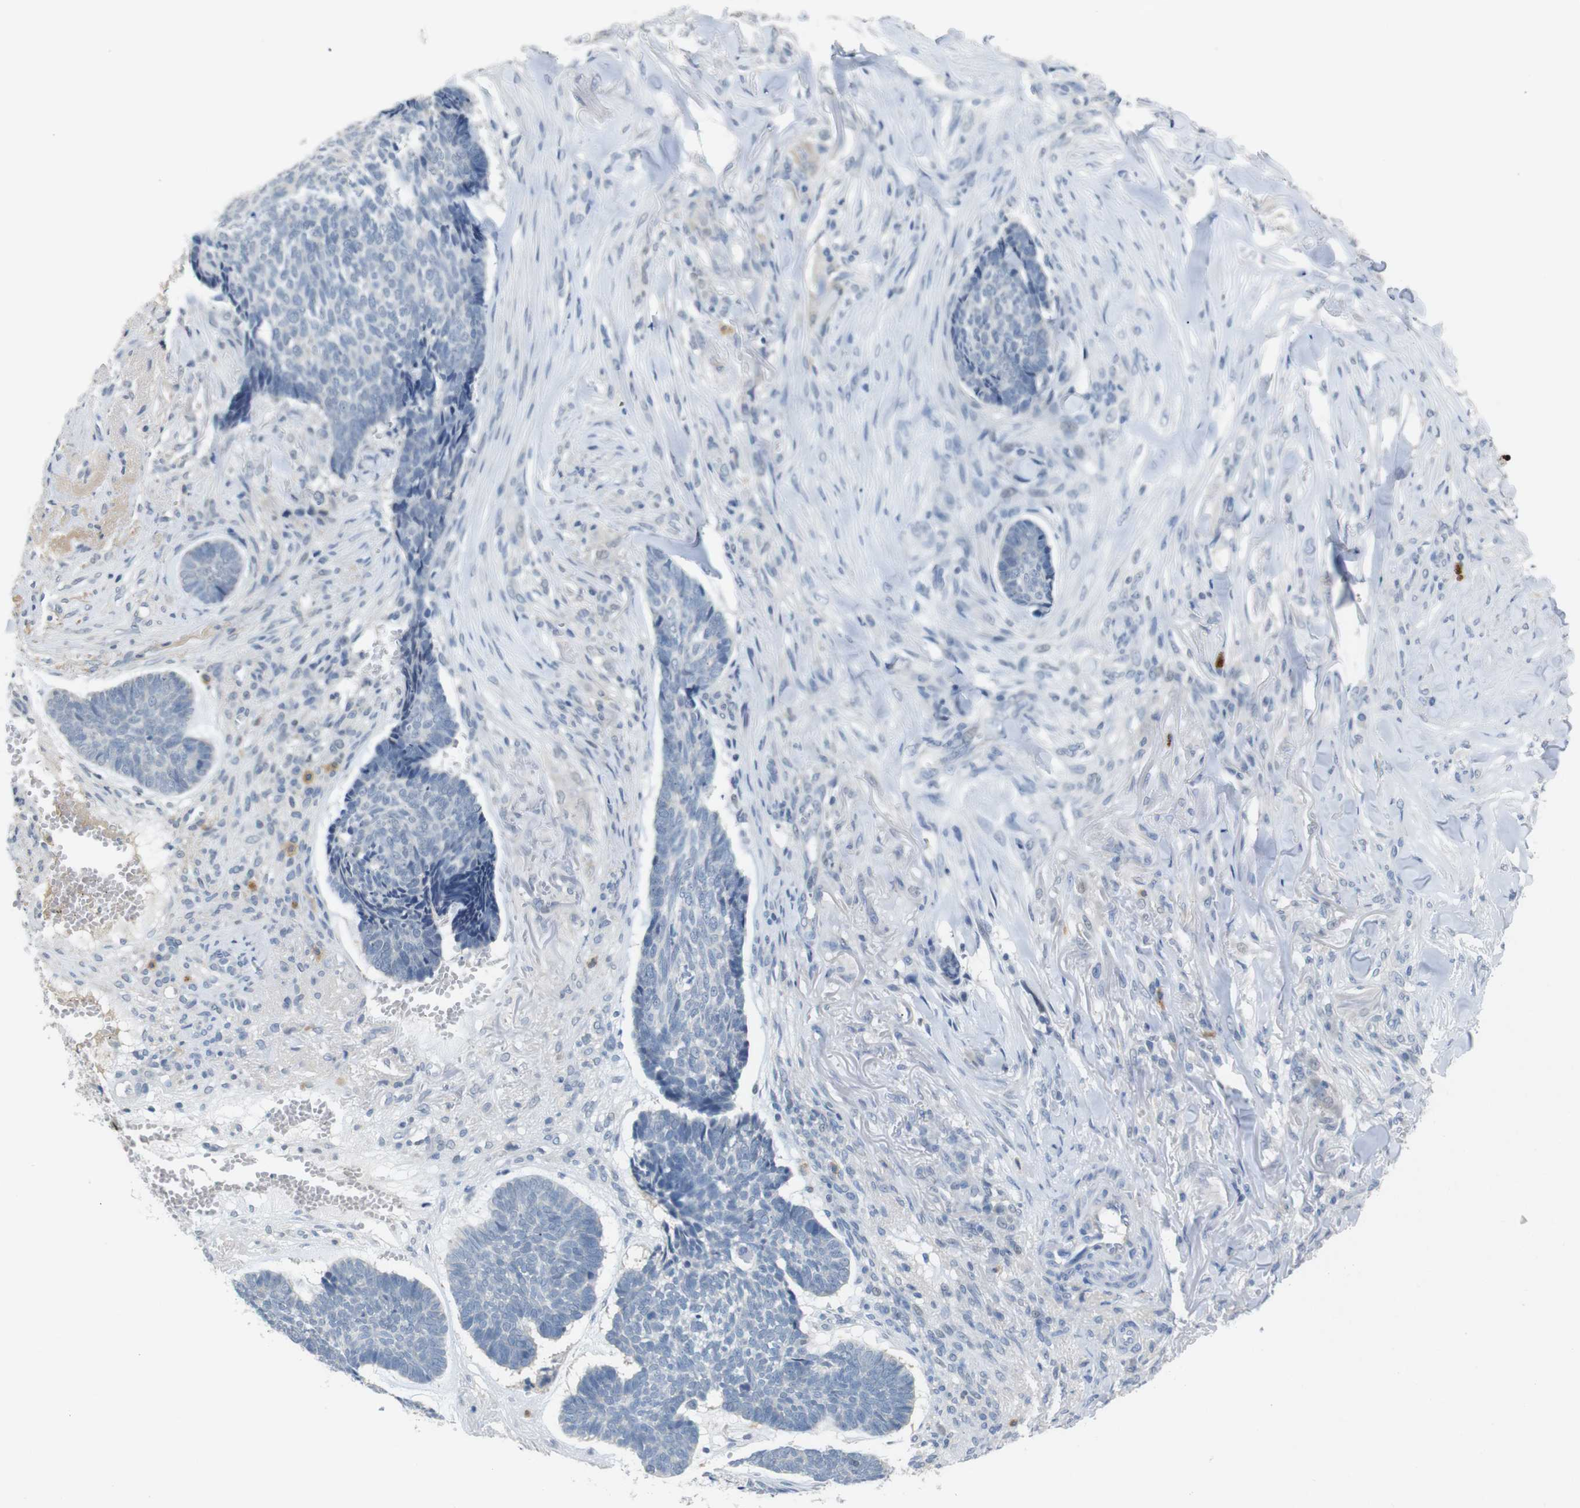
{"staining": {"intensity": "negative", "quantity": "none", "location": "none"}, "tissue": "skin cancer", "cell_type": "Tumor cells", "image_type": "cancer", "snomed": [{"axis": "morphology", "description": "Basal cell carcinoma"}, {"axis": "topography", "description": "Skin"}], "caption": "DAB (3,3'-diaminobenzidine) immunohistochemical staining of skin cancer (basal cell carcinoma) displays no significant staining in tumor cells.", "gene": "CHRM5", "patient": {"sex": "male", "age": 84}}